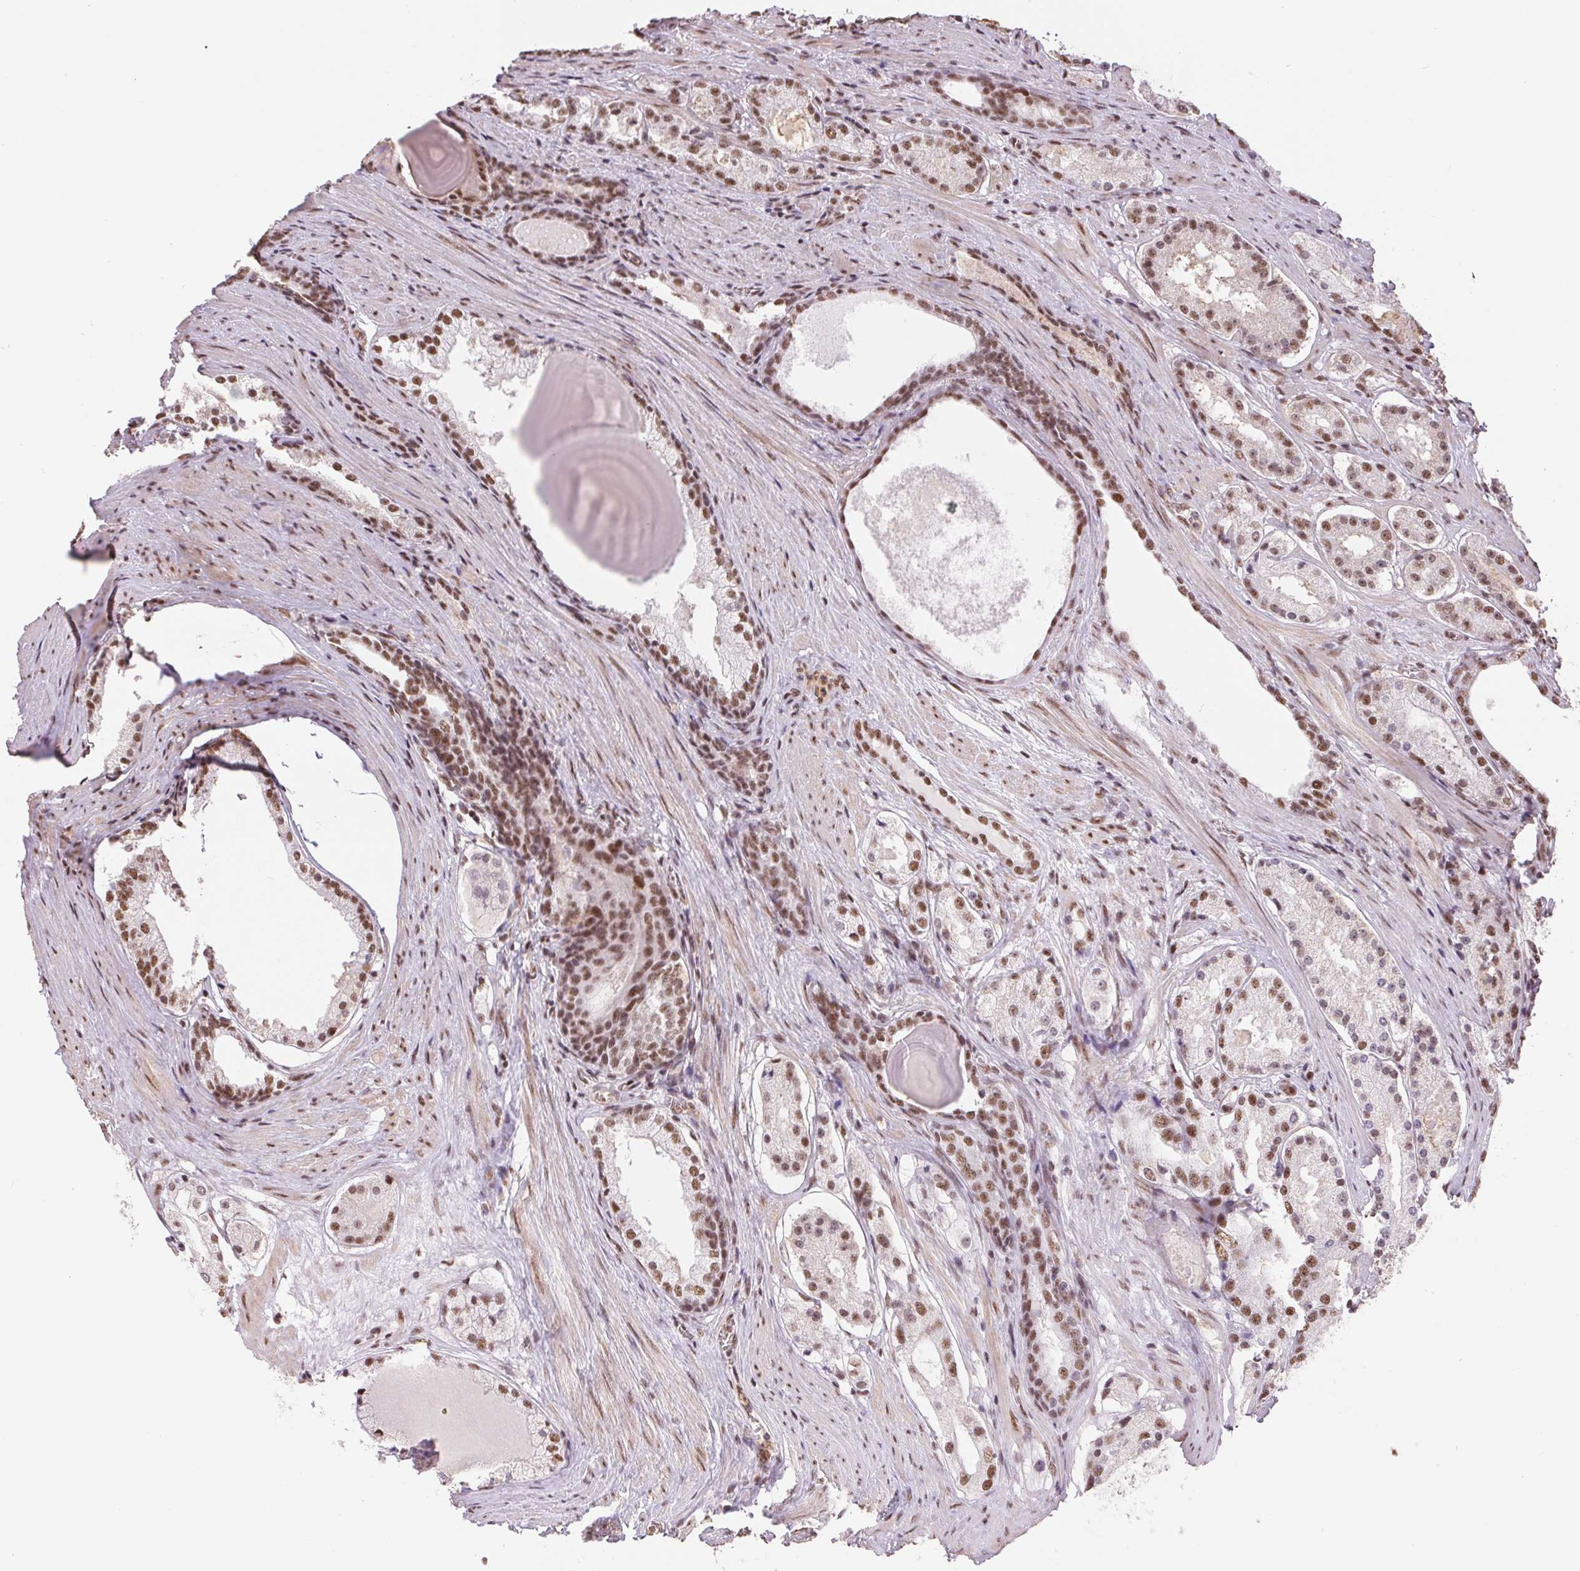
{"staining": {"intensity": "moderate", "quantity": "25%-75%", "location": "nuclear"}, "tissue": "prostate cancer", "cell_type": "Tumor cells", "image_type": "cancer", "snomed": [{"axis": "morphology", "description": "Adenocarcinoma, Low grade"}, {"axis": "topography", "description": "Prostate"}], "caption": "The histopathology image demonstrates immunohistochemical staining of prostate cancer (adenocarcinoma (low-grade)). There is moderate nuclear positivity is appreciated in about 25%-75% of tumor cells.", "gene": "SREK1", "patient": {"sex": "male", "age": 57}}